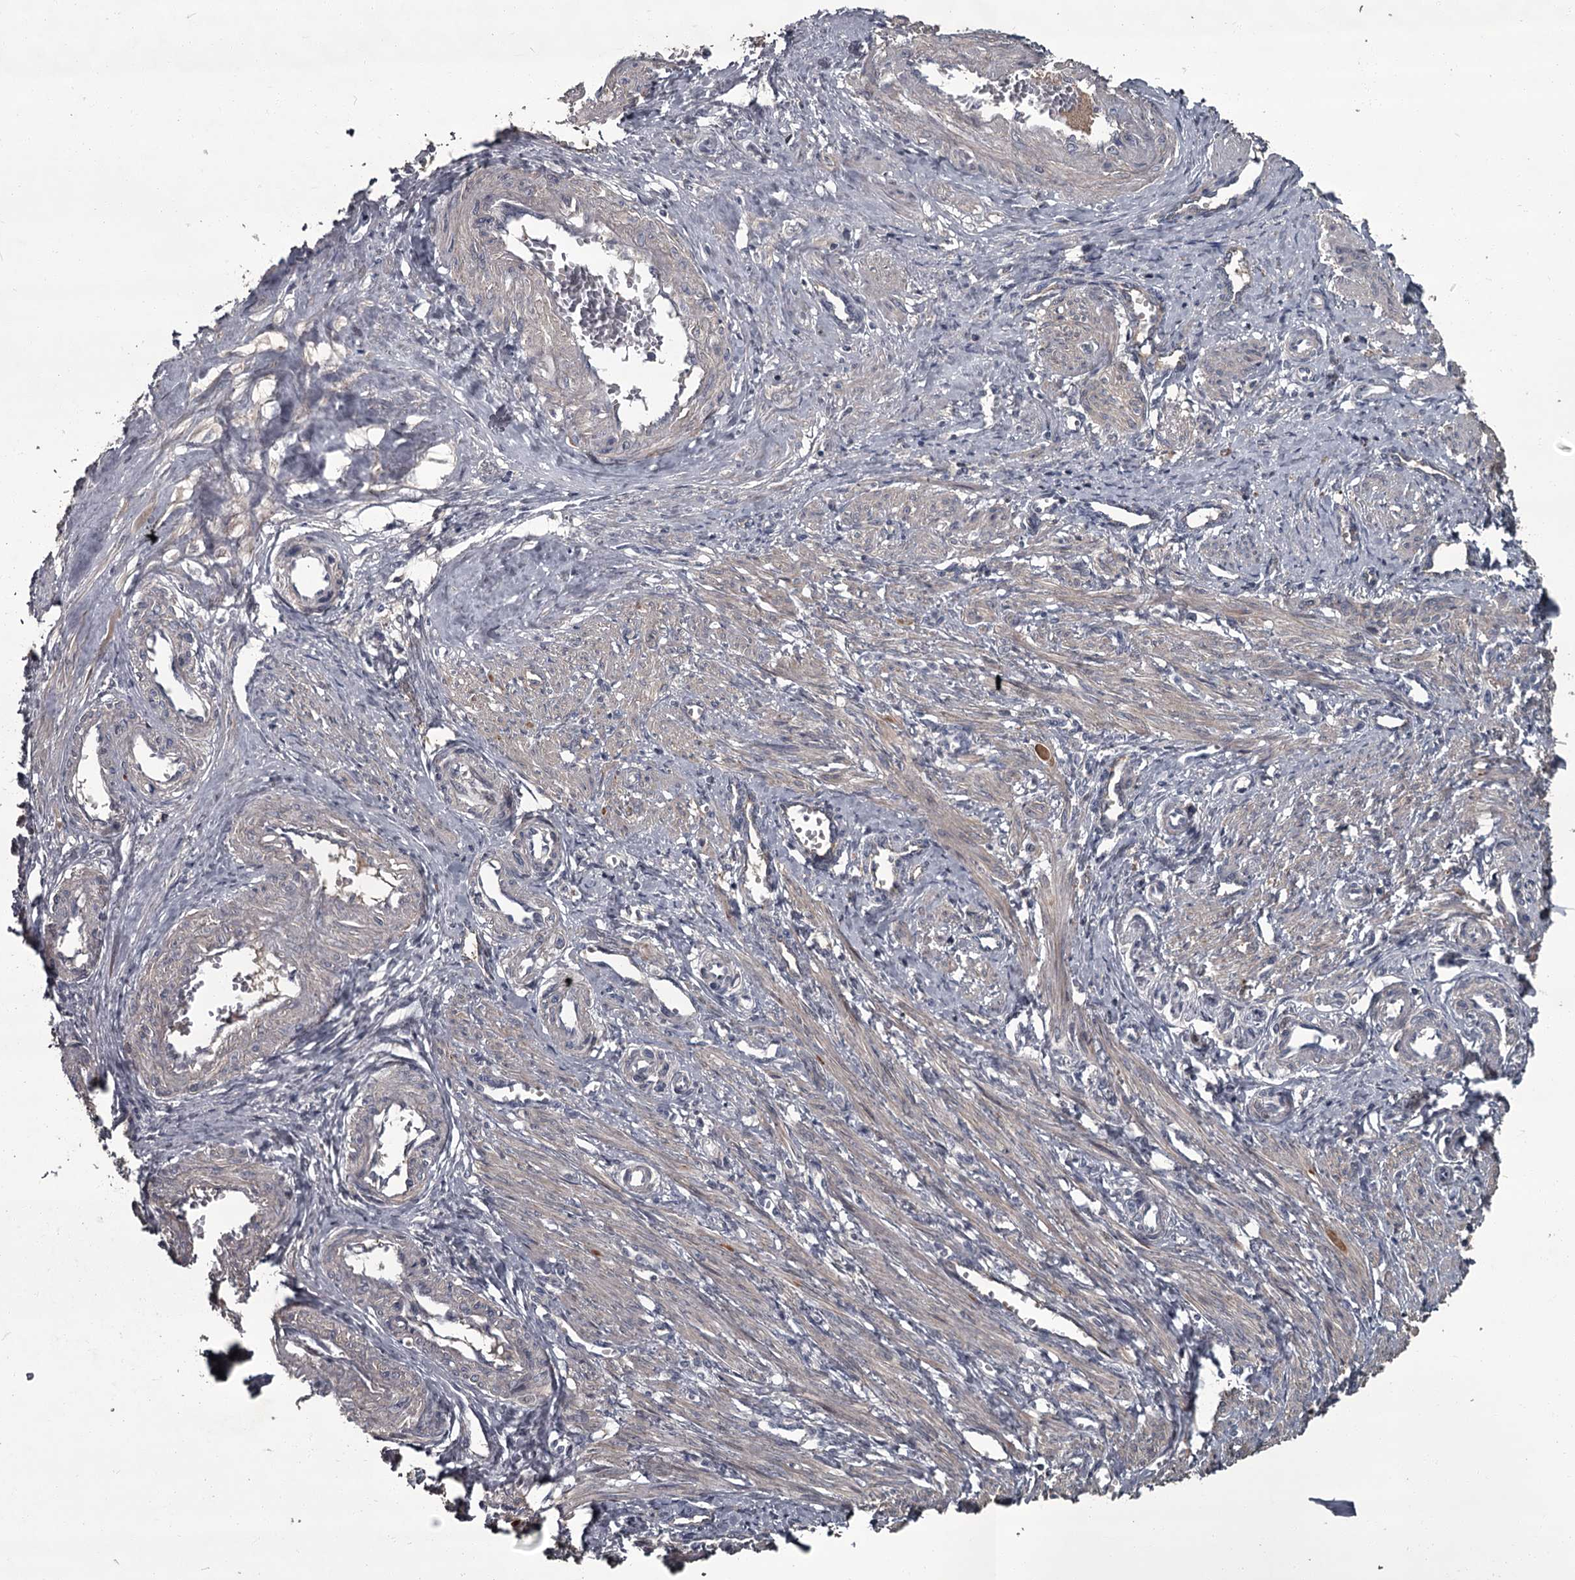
{"staining": {"intensity": "weak", "quantity": "<25%", "location": "cytoplasmic/membranous"}, "tissue": "smooth muscle", "cell_type": "Smooth muscle cells", "image_type": "normal", "snomed": [{"axis": "morphology", "description": "Normal tissue, NOS"}, {"axis": "topography", "description": "Endometrium"}], "caption": "Smooth muscle cells show no significant expression in benign smooth muscle. (DAB IHC with hematoxylin counter stain).", "gene": "FLVCR2", "patient": {"sex": "female", "age": 33}}